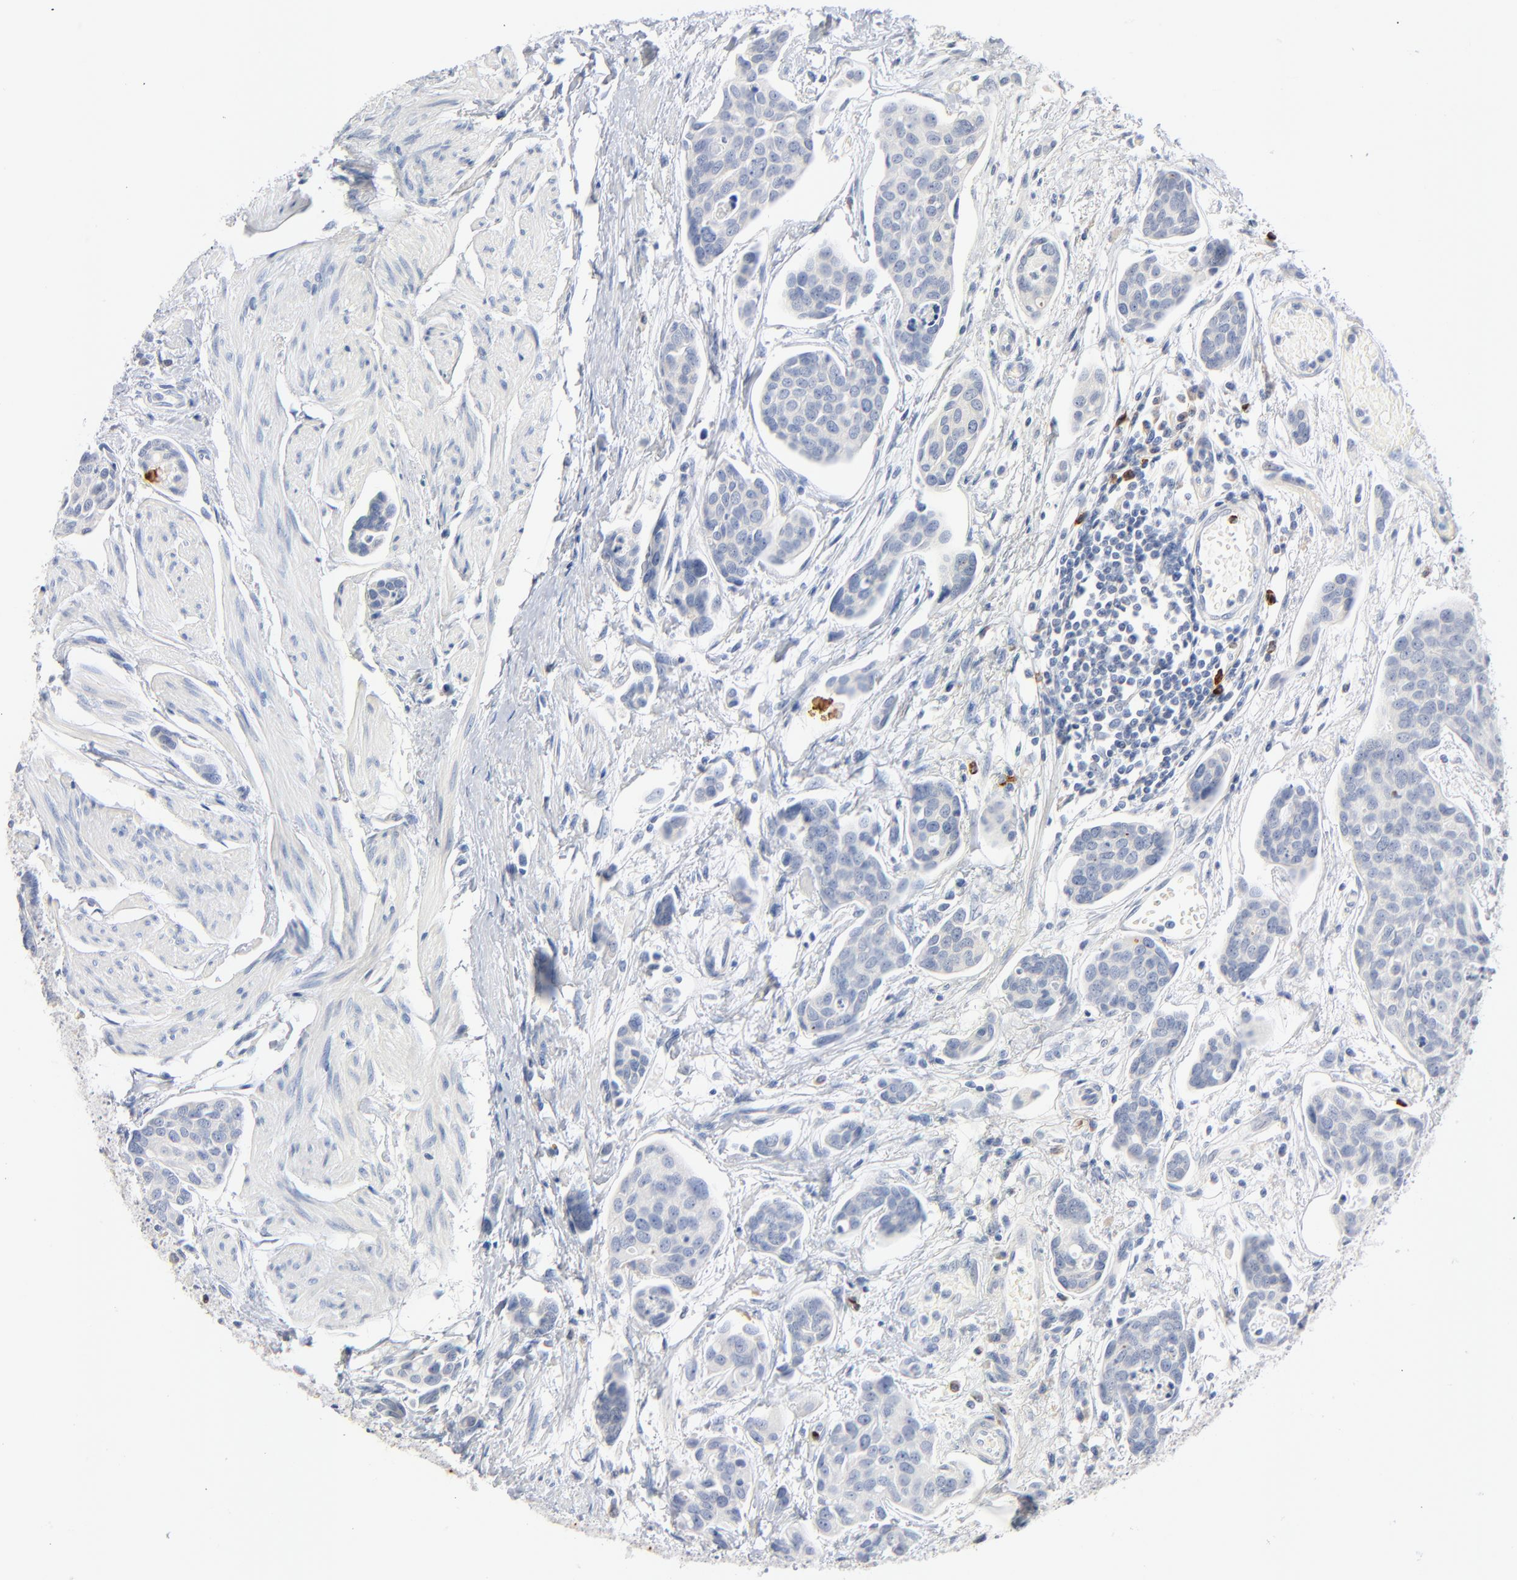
{"staining": {"intensity": "negative", "quantity": "none", "location": "none"}, "tissue": "urothelial cancer", "cell_type": "Tumor cells", "image_type": "cancer", "snomed": [{"axis": "morphology", "description": "Urothelial carcinoma, High grade"}, {"axis": "topography", "description": "Urinary bladder"}], "caption": "Tumor cells show no significant protein positivity in high-grade urothelial carcinoma.", "gene": "GZMB", "patient": {"sex": "male", "age": 78}}